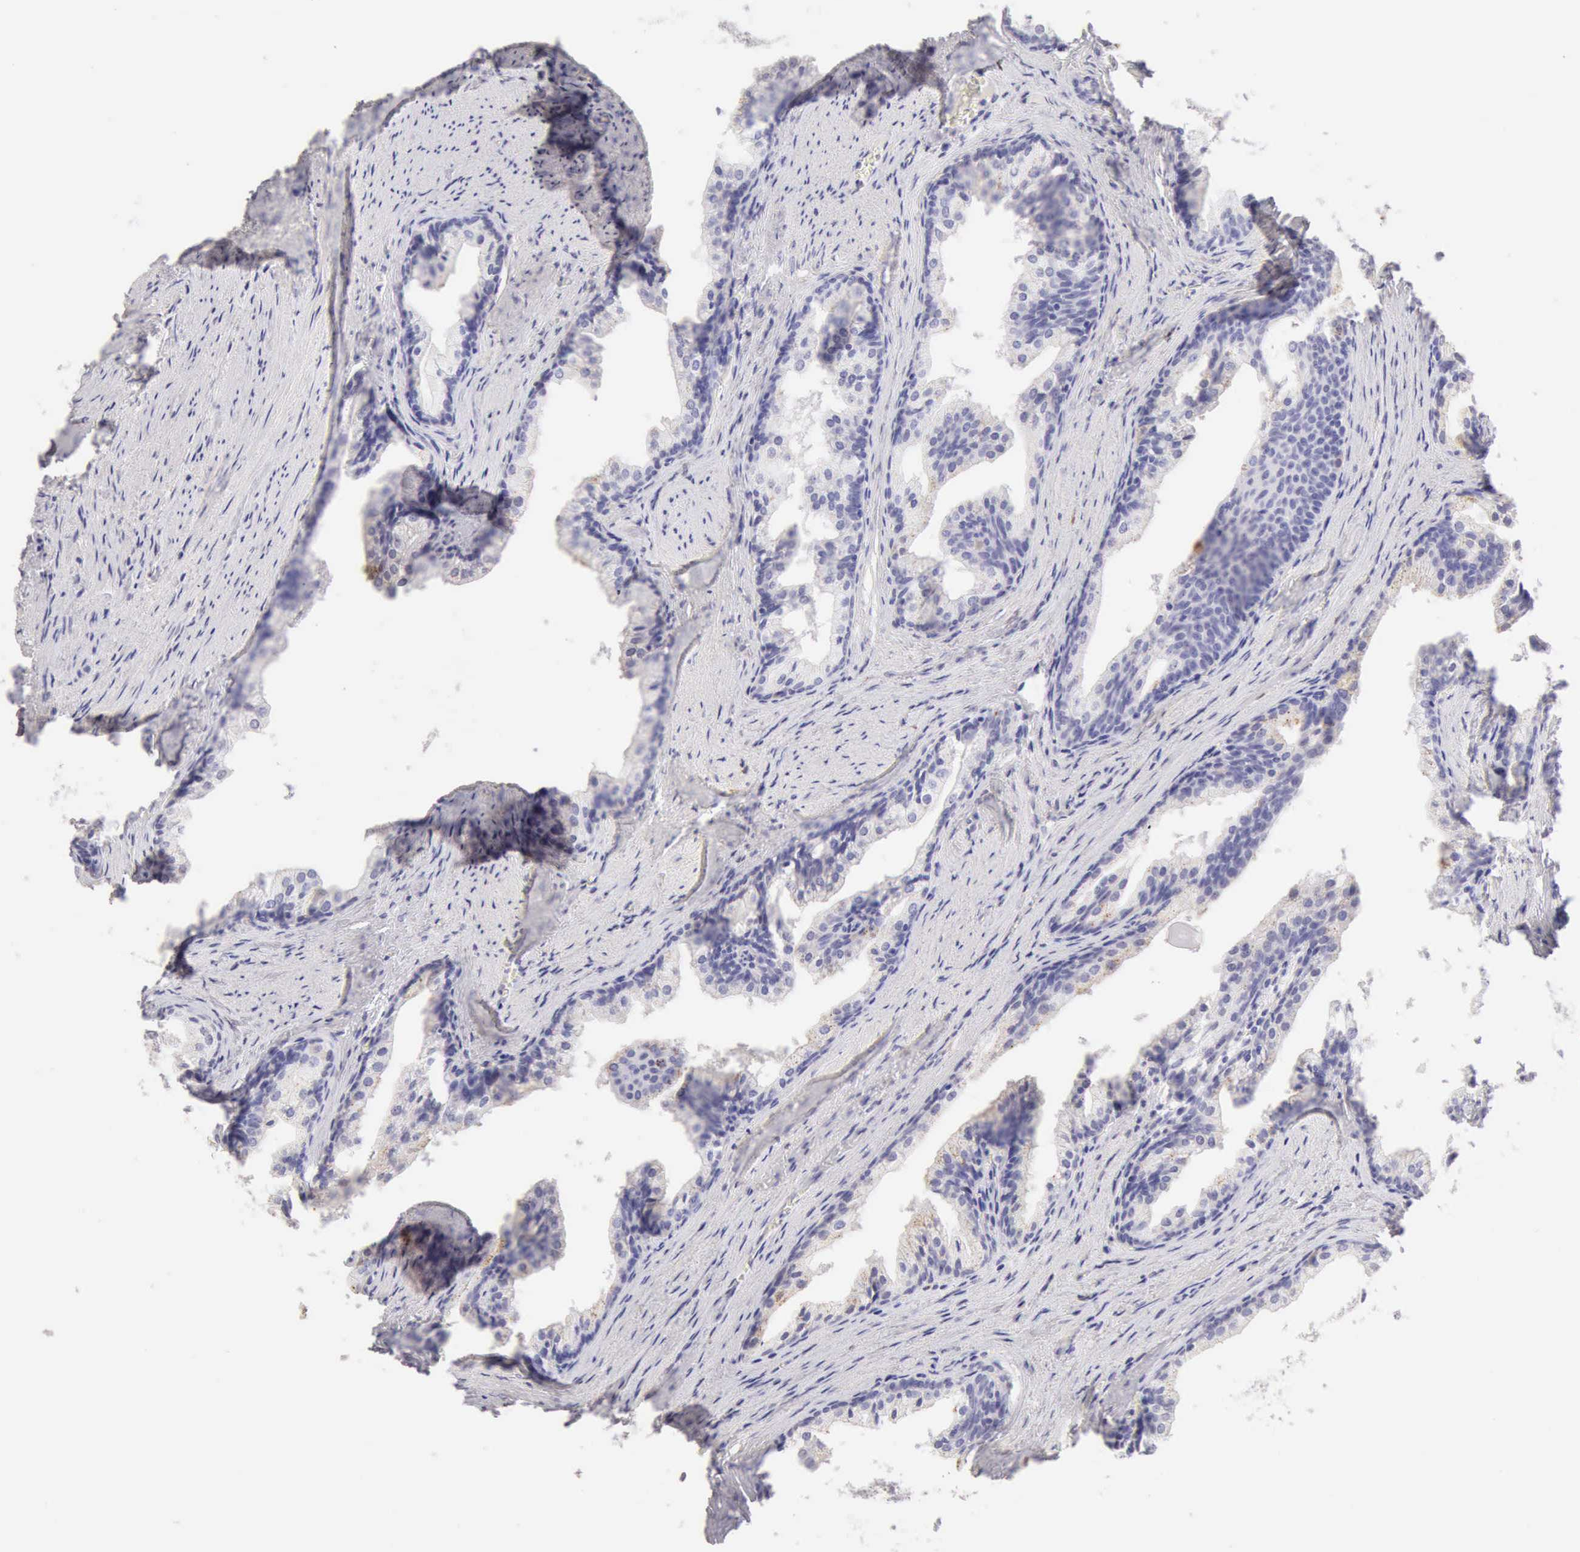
{"staining": {"intensity": "negative", "quantity": "none", "location": "none"}, "tissue": "prostate cancer", "cell_type": "Tumor cells", "image_type": "cancer", "snomed": [{"axis": "morphology", "description": "Adenocarcinoma, Medium grade"}, {"axis": "topography", "description": "Prostate"}], "caption": "There is no significant staining in tumor cells of prostate cancer (medium-grade adenocarcinoma).", "gene": "RNASE1", "patient": {"sex": "male", "age": 60}}